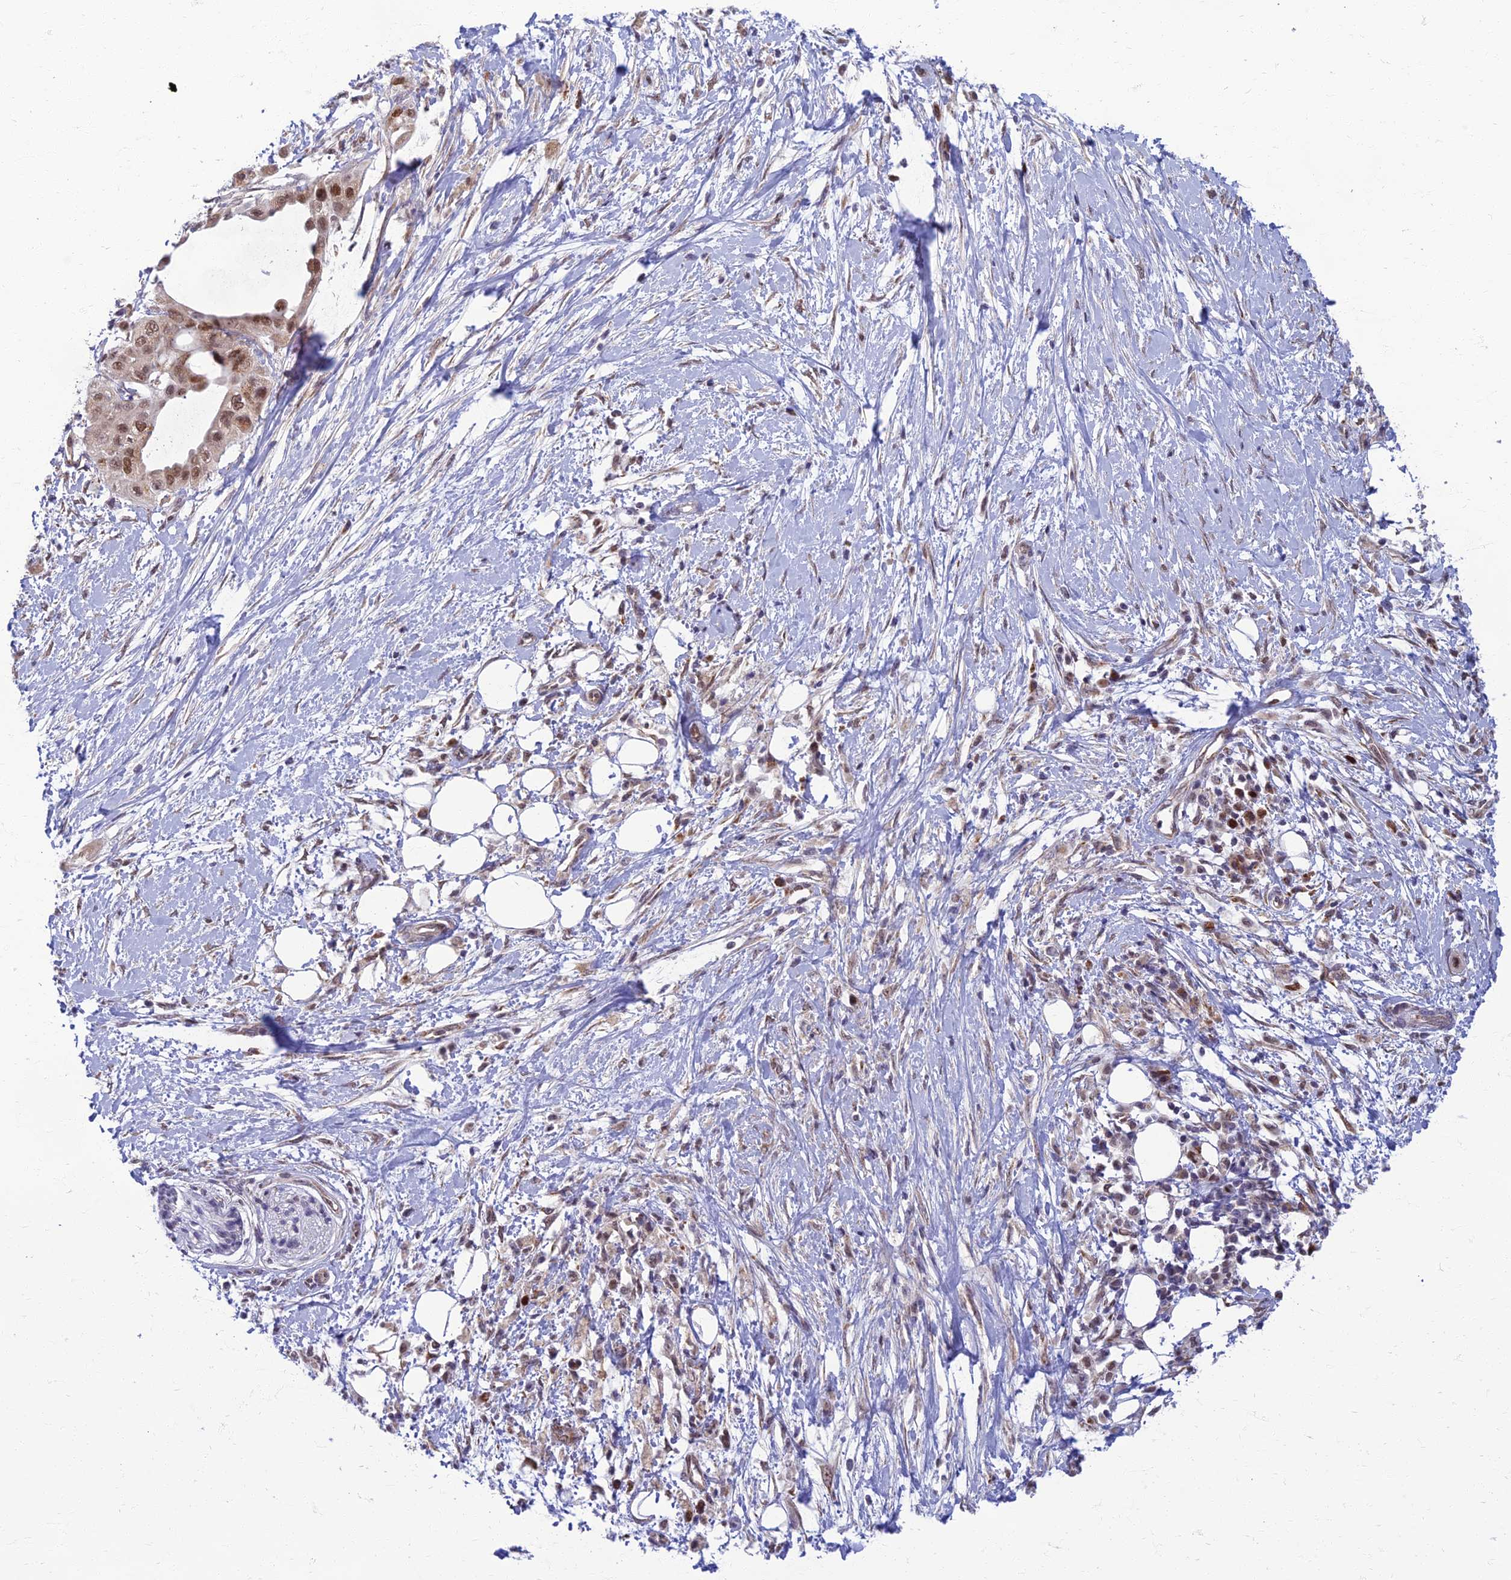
{"staining": {"intensity": "moderate", "quantity": ">75%", "location": "cytoplasmic/membranous,nuclear"}, "tissue": "pancreatic cancer", "cell_type": "Tumor cells", "image_type": "cancer", "snomed": [{"axis": "morphology", "description": "Adenocarcinoma, NOS"}, {"axis": "topography", "description": "Pancreas"}], "caption": "The immunohistochemical stain labels moderate cytoplasmic/membranous and nuclear positivity in tumor cells of pancreatic cancer tissue.", "gene": "EARS2", "patient": {"sex": "male", "age": 68}}